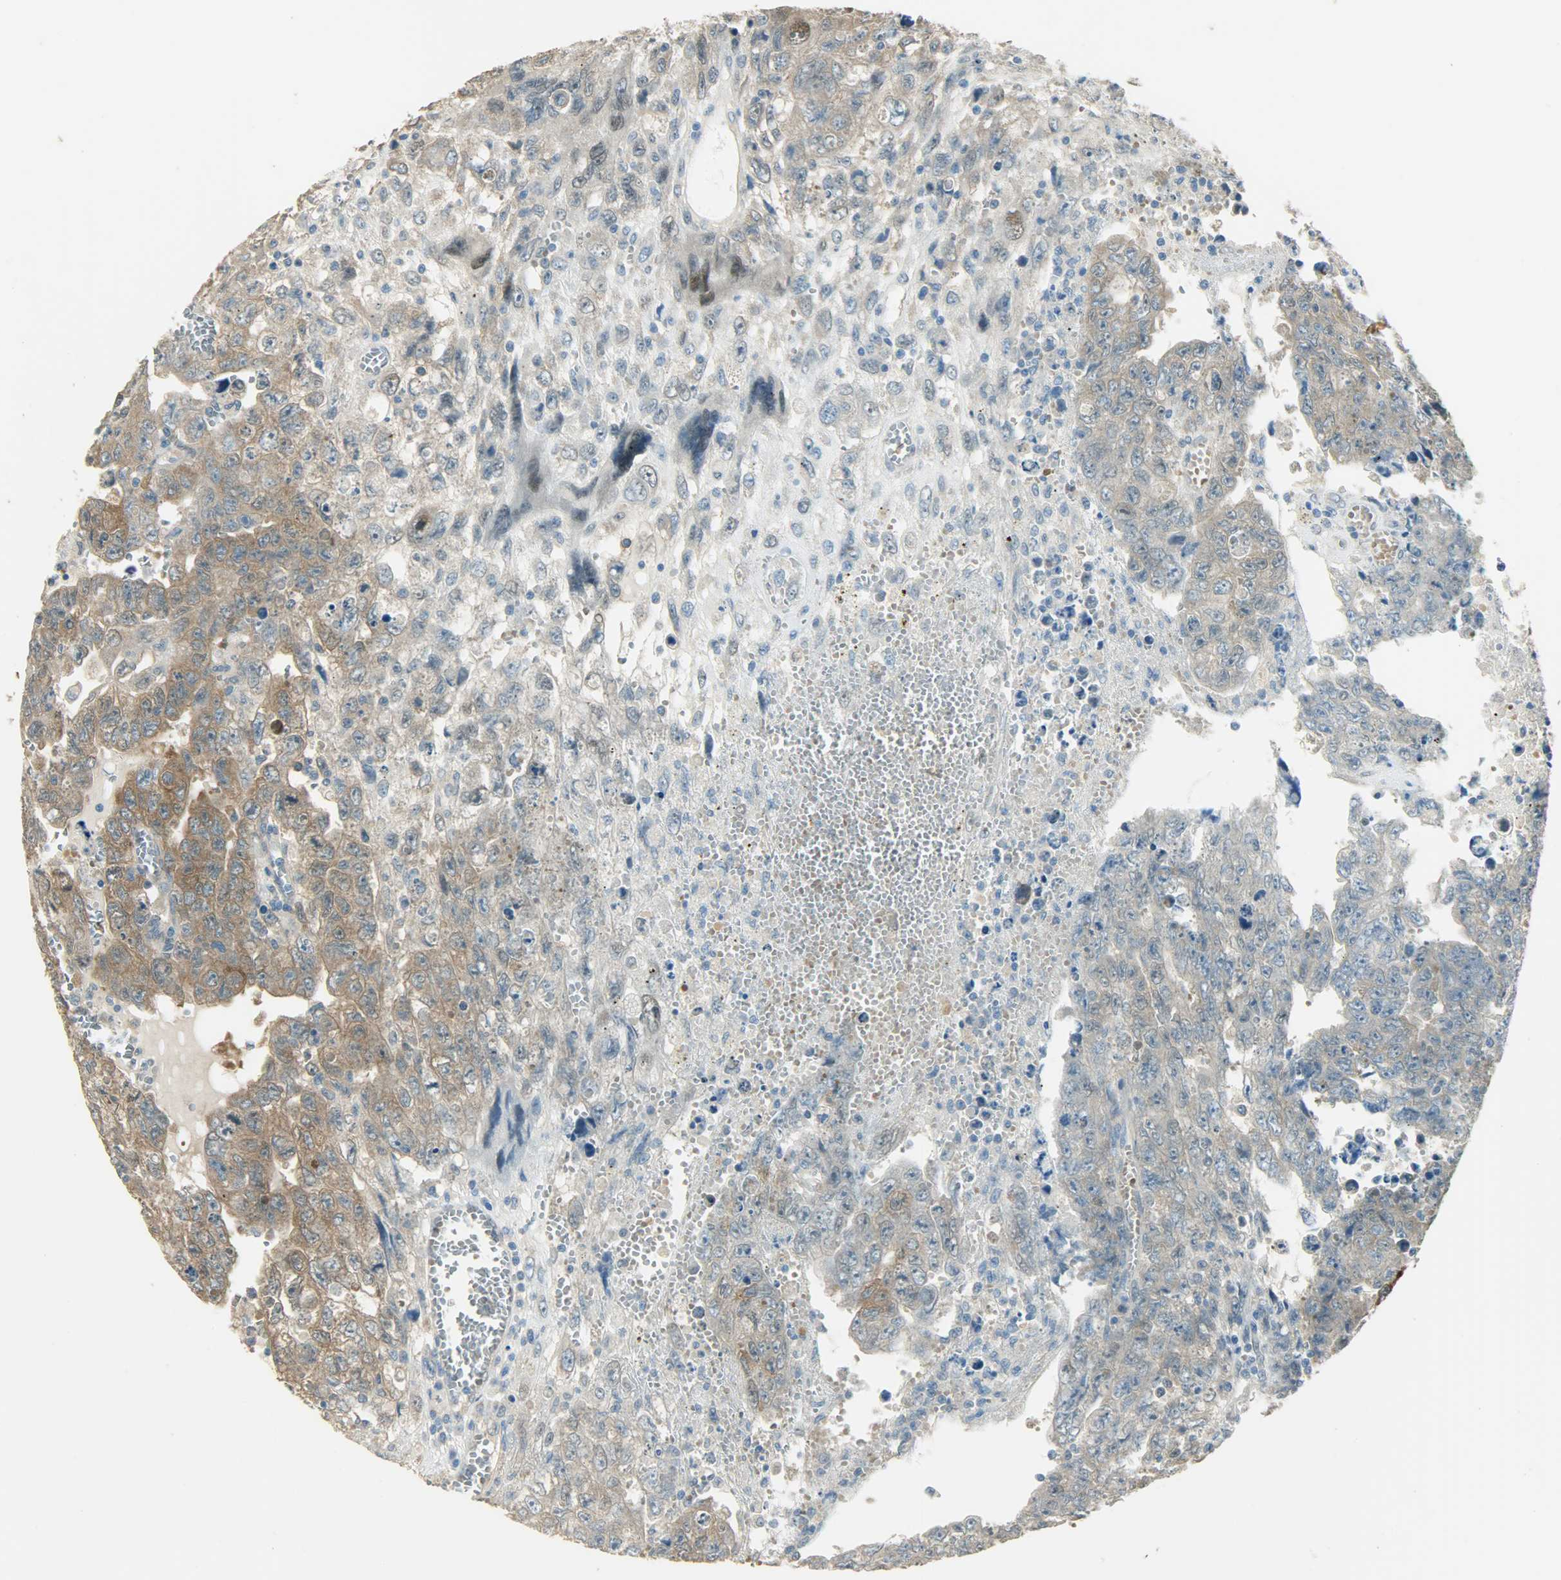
{"staining": {"intensity": "moderate", "quantity": ">75%", "location": "cytoplasmic/membranous"}, "tissue": "testis cancer", "cell_type": "Tumor cells", "image_type": "cancer", "snomed": [{"axis": "morphology", "description": "Carcinoma, Embryonal, NOS"}, {"axis": "topography", "description": "Testis"}], "caption": "Embryonal carcinoma (testis) stained with immunohistochemistry (IHC) shows moderate cytoplasmic/membranous expression in approximately >75% of tumor cells.", "gene": "PRMT5", "patient": {"sex": "male", "age": 28}}